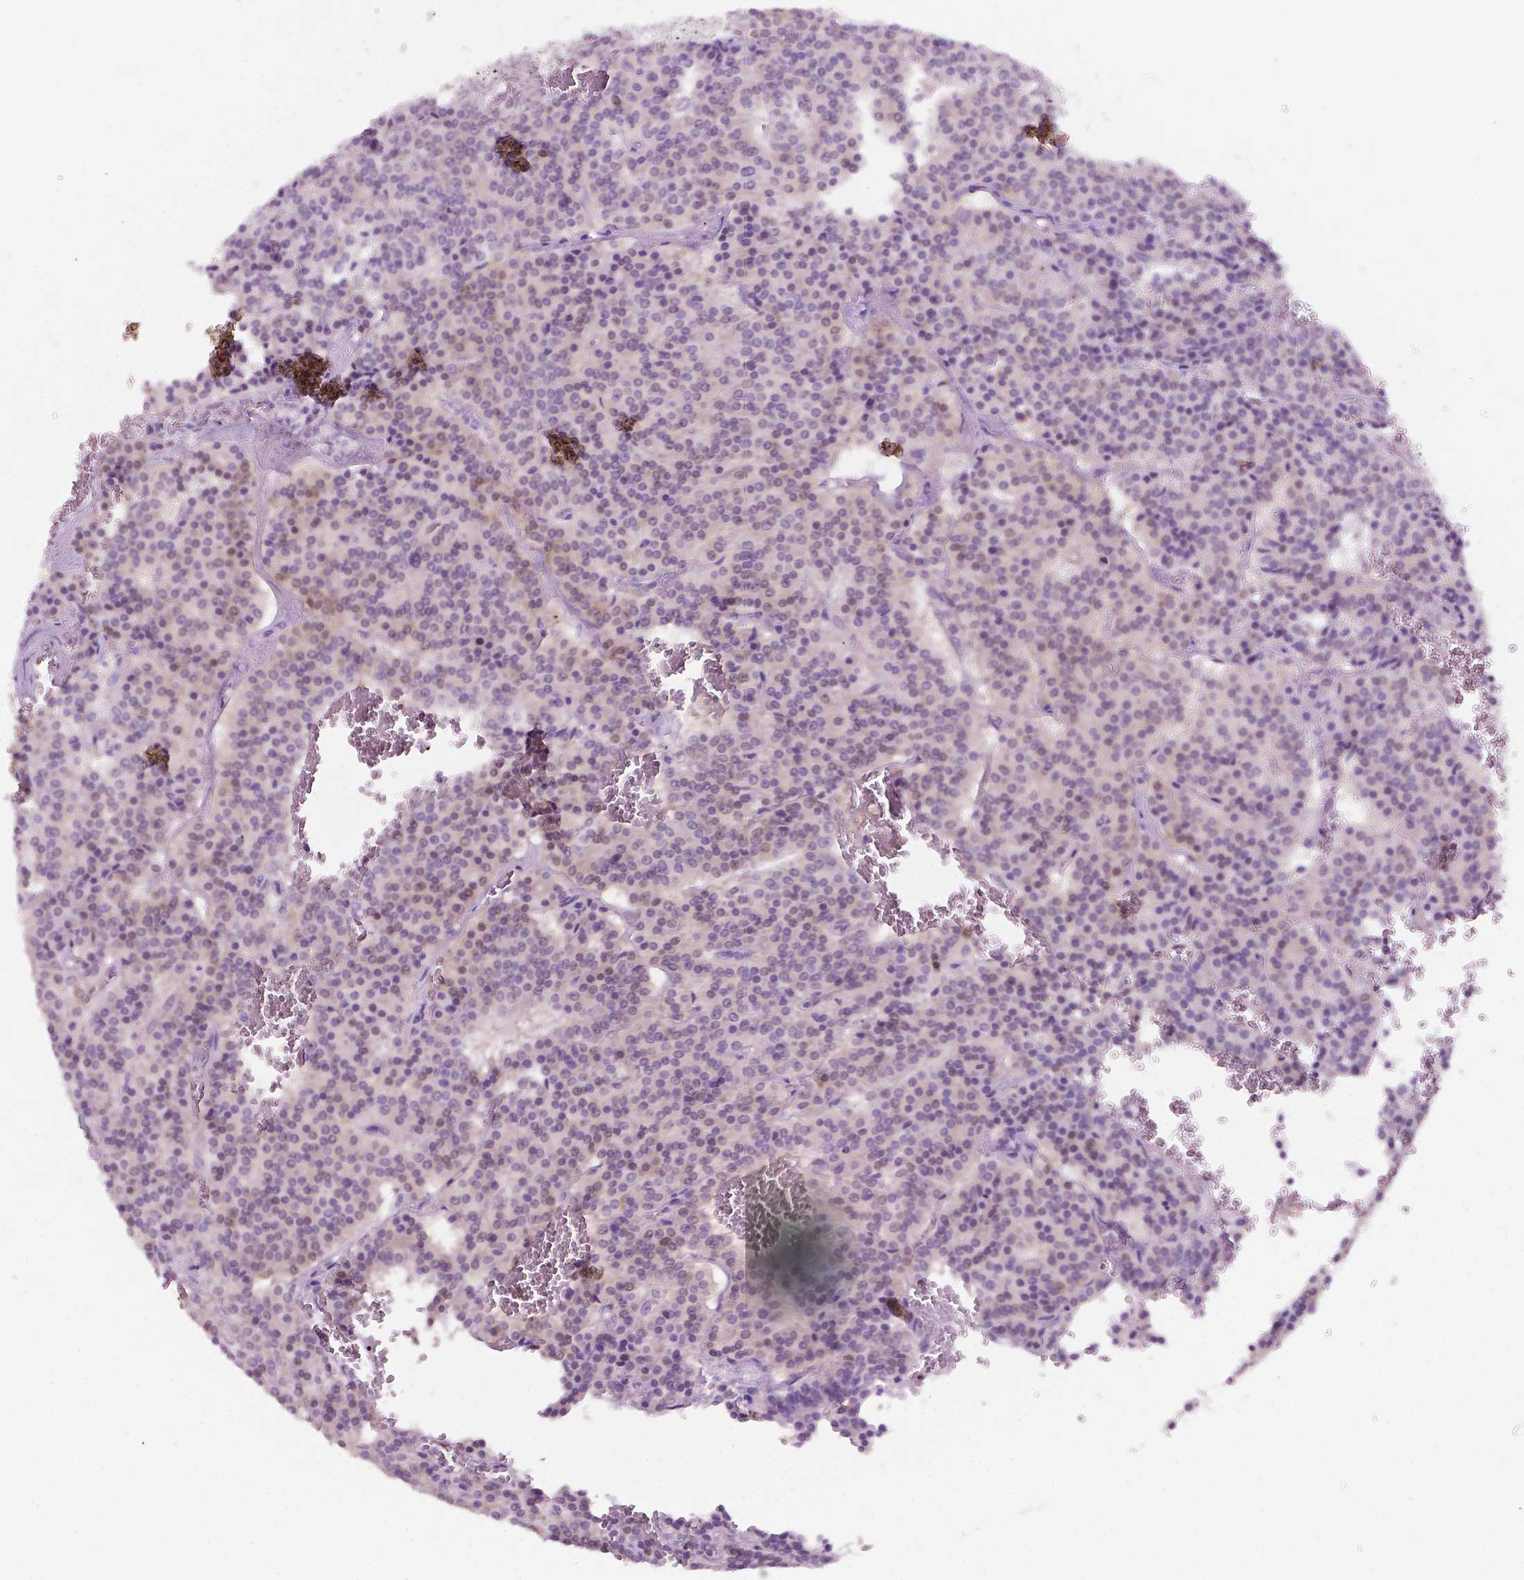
{"staining": {"intensity": "weak", "quantity": "<25%", "location": "cytoplasmic/membranous"}, "tissue": "carcinoid", "cell_type": "Tumor cells", "image_type": "cancer", "snomed": [{"axis": "morphology", "description": "Carcinoid, malignant, NOS"}, {"axis": "topography", "description": "Lung"}], "caption": "A high-resolution micrograph shows immunohistochemistry staining of carcinoid, which demonstrates no significant positivity in tumor cells.", "gene": "PHGR1", "patient": {"sex": "male", "age": 70}}